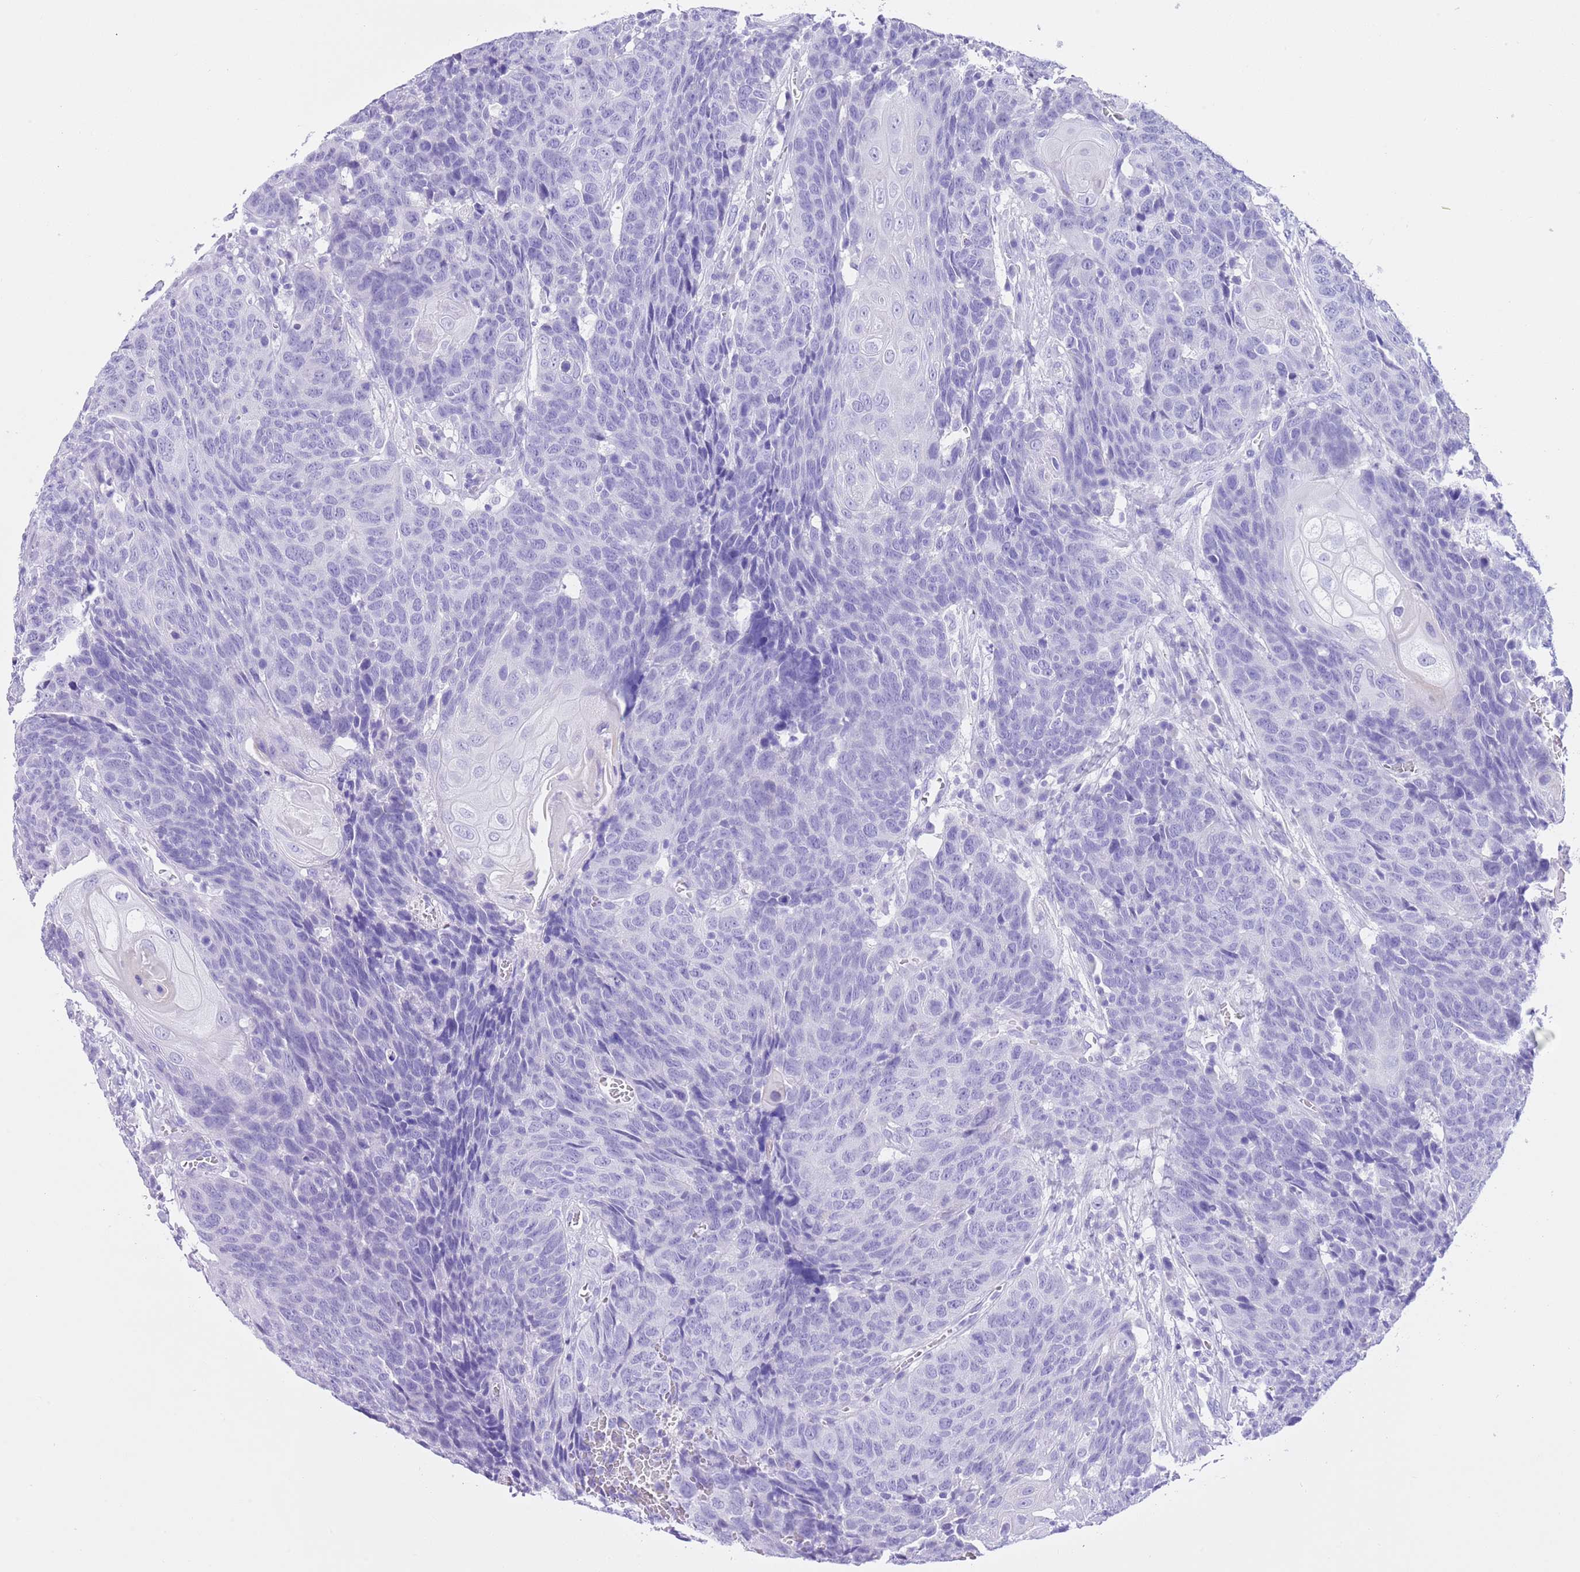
{"staining": {"intensity": "negative", "quantity": "none", "location": "none"}, "tissue": "head and neck cancer", "cell_type": "Tumor cells", "image_type": "cancer", "snomed": [{"axis": "morphology", "description": "Squamous cell carcinoma, NOS"}, {"axis": "topography", "description": "Head-Neck"}], "caption": "A photomicrograph of human squamous cell carcinoma (head and neck) is negative for staining in tumor cells.", "gene": "TMEM185B", "patient": {"sex": "male", "age": 66}}